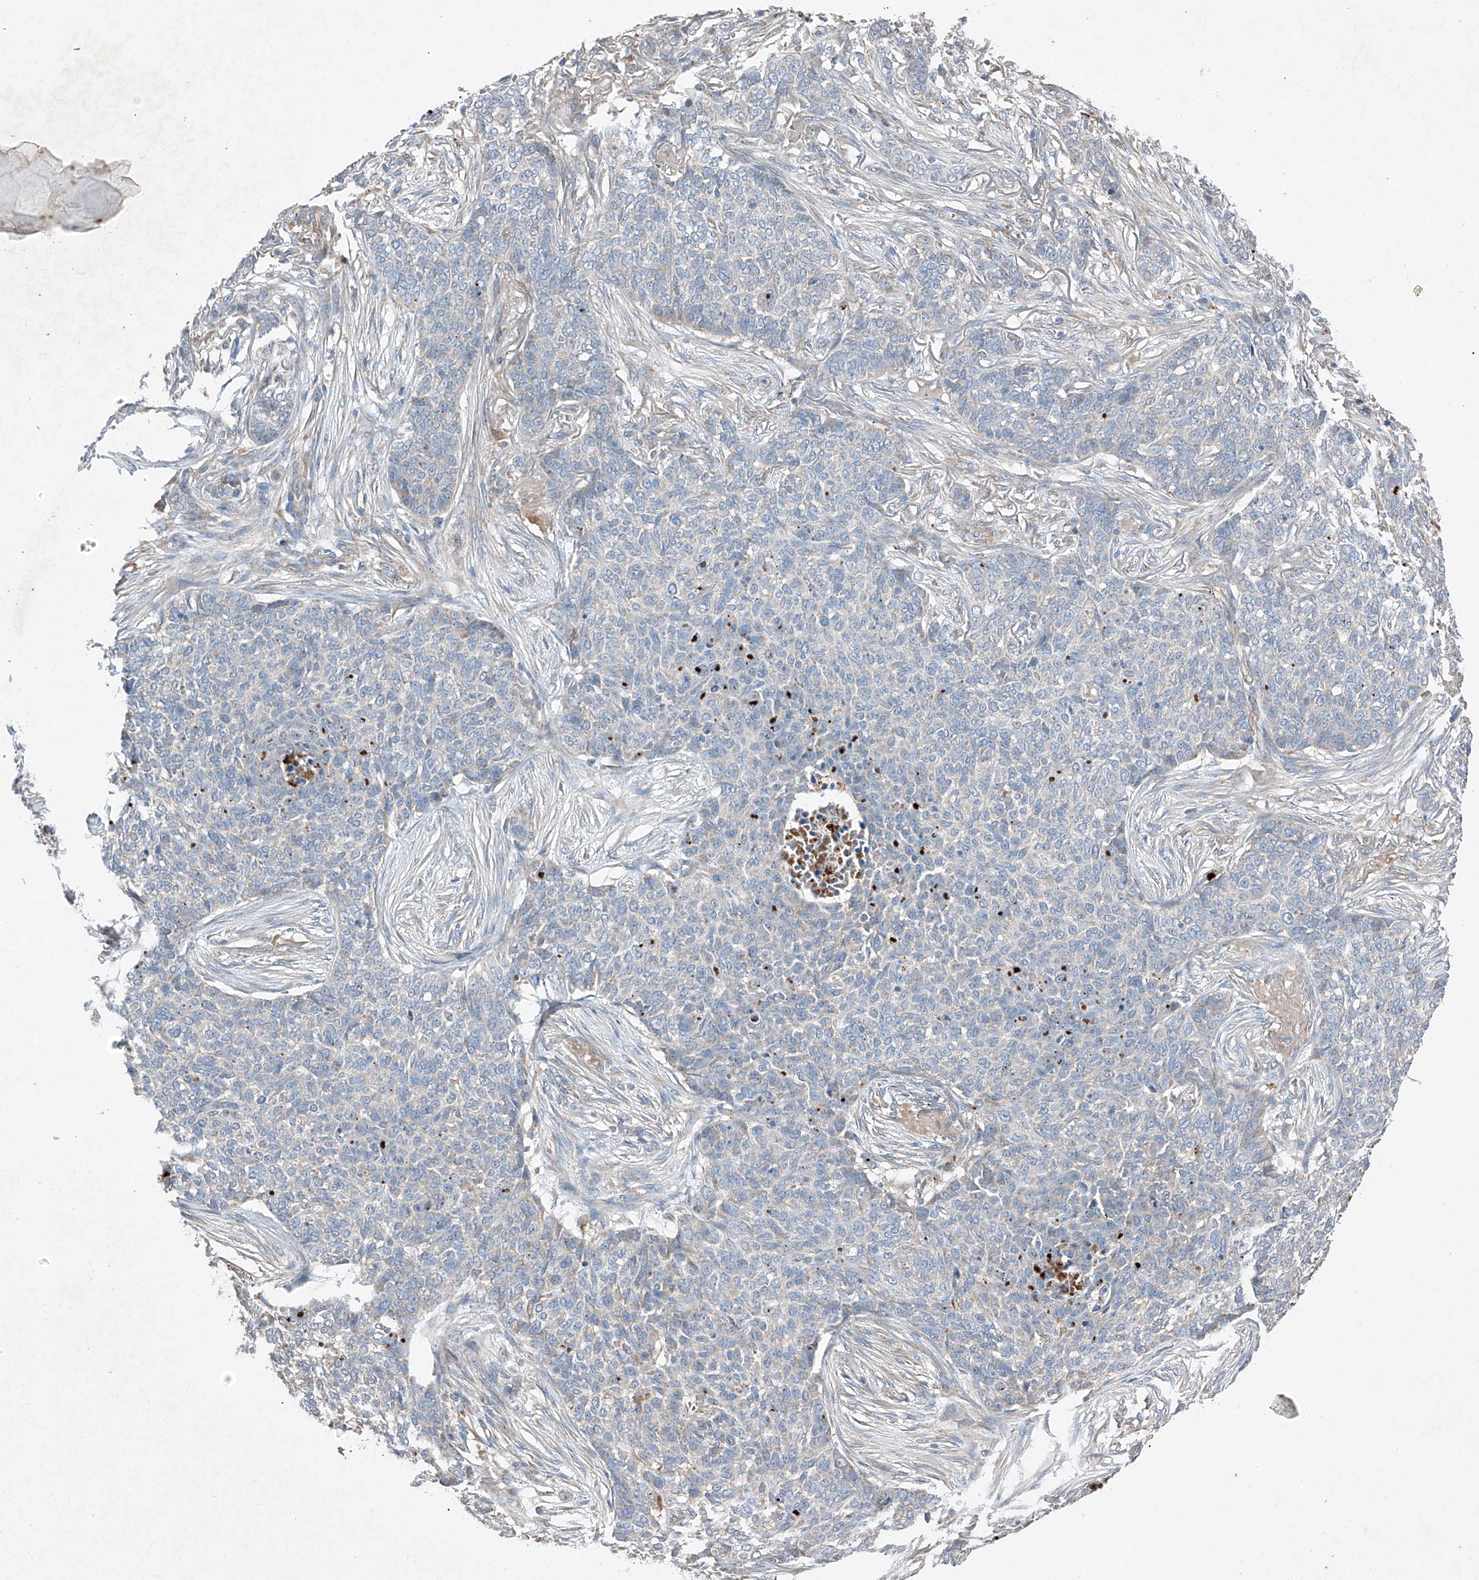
{"staining": {"intensity": "negative", "quantity": "none", "location": "none"}, "tissue": "skin cancer", "cell_type": "Tumor cells", "image_type": "cancer", "snomed": [{"axis": "morphology", "description": "Basal cell carcinoma"}, {"axis": "topography", "description": "Skin"}], "caption": "Skin cancer (basal cell carcinoma) was stained to show a protein in brown. There is no significant expression in tumor cells.", "gene": "RUSC1", "patient": {"sex": "male", "age": 85}}